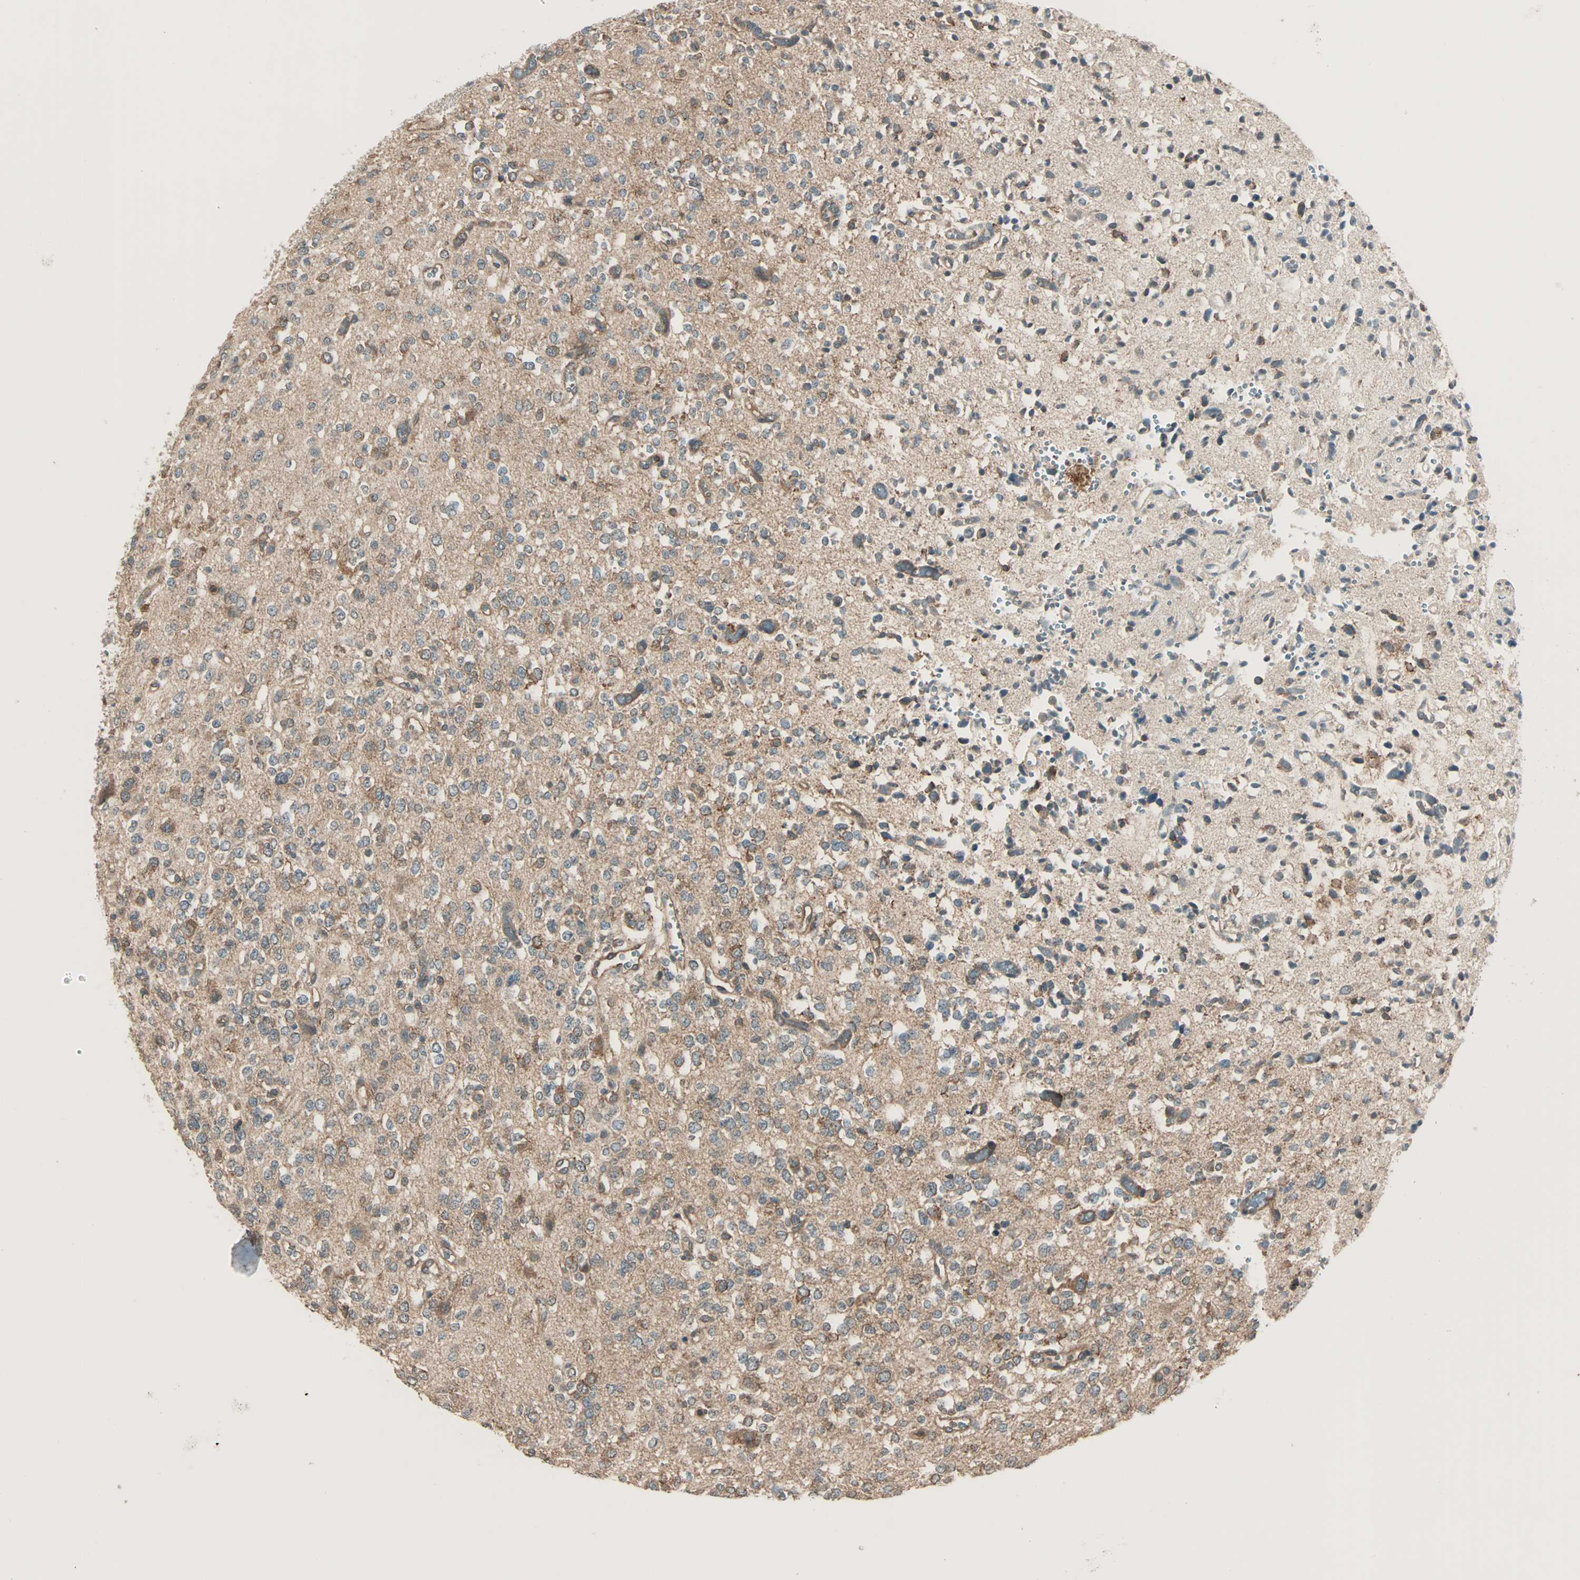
{"staining": {"intensity": "moderate", "quantity": "25%-75%", "location": "cytoplasmic/membranous"}, "tissue": "glioma", "cell_type": "Tumor cells", "image_type": "cancer", "snomed": [{"axis": "morphology", "description": "Glioma, malignant, Low grade"}, {"axis": "topography", "description": "Brain"}], "caption": "Immunohistochemical staining of malignant glioma (low-grade) shows medium levels of moderate cytoplasmic/membranous protein staining in about 25%-75% of tumor cells. (IHC, brightfield microscopy, high magnification).", "gene": "MAP3K21", "patient": {"sex": "male", "age": 38}}